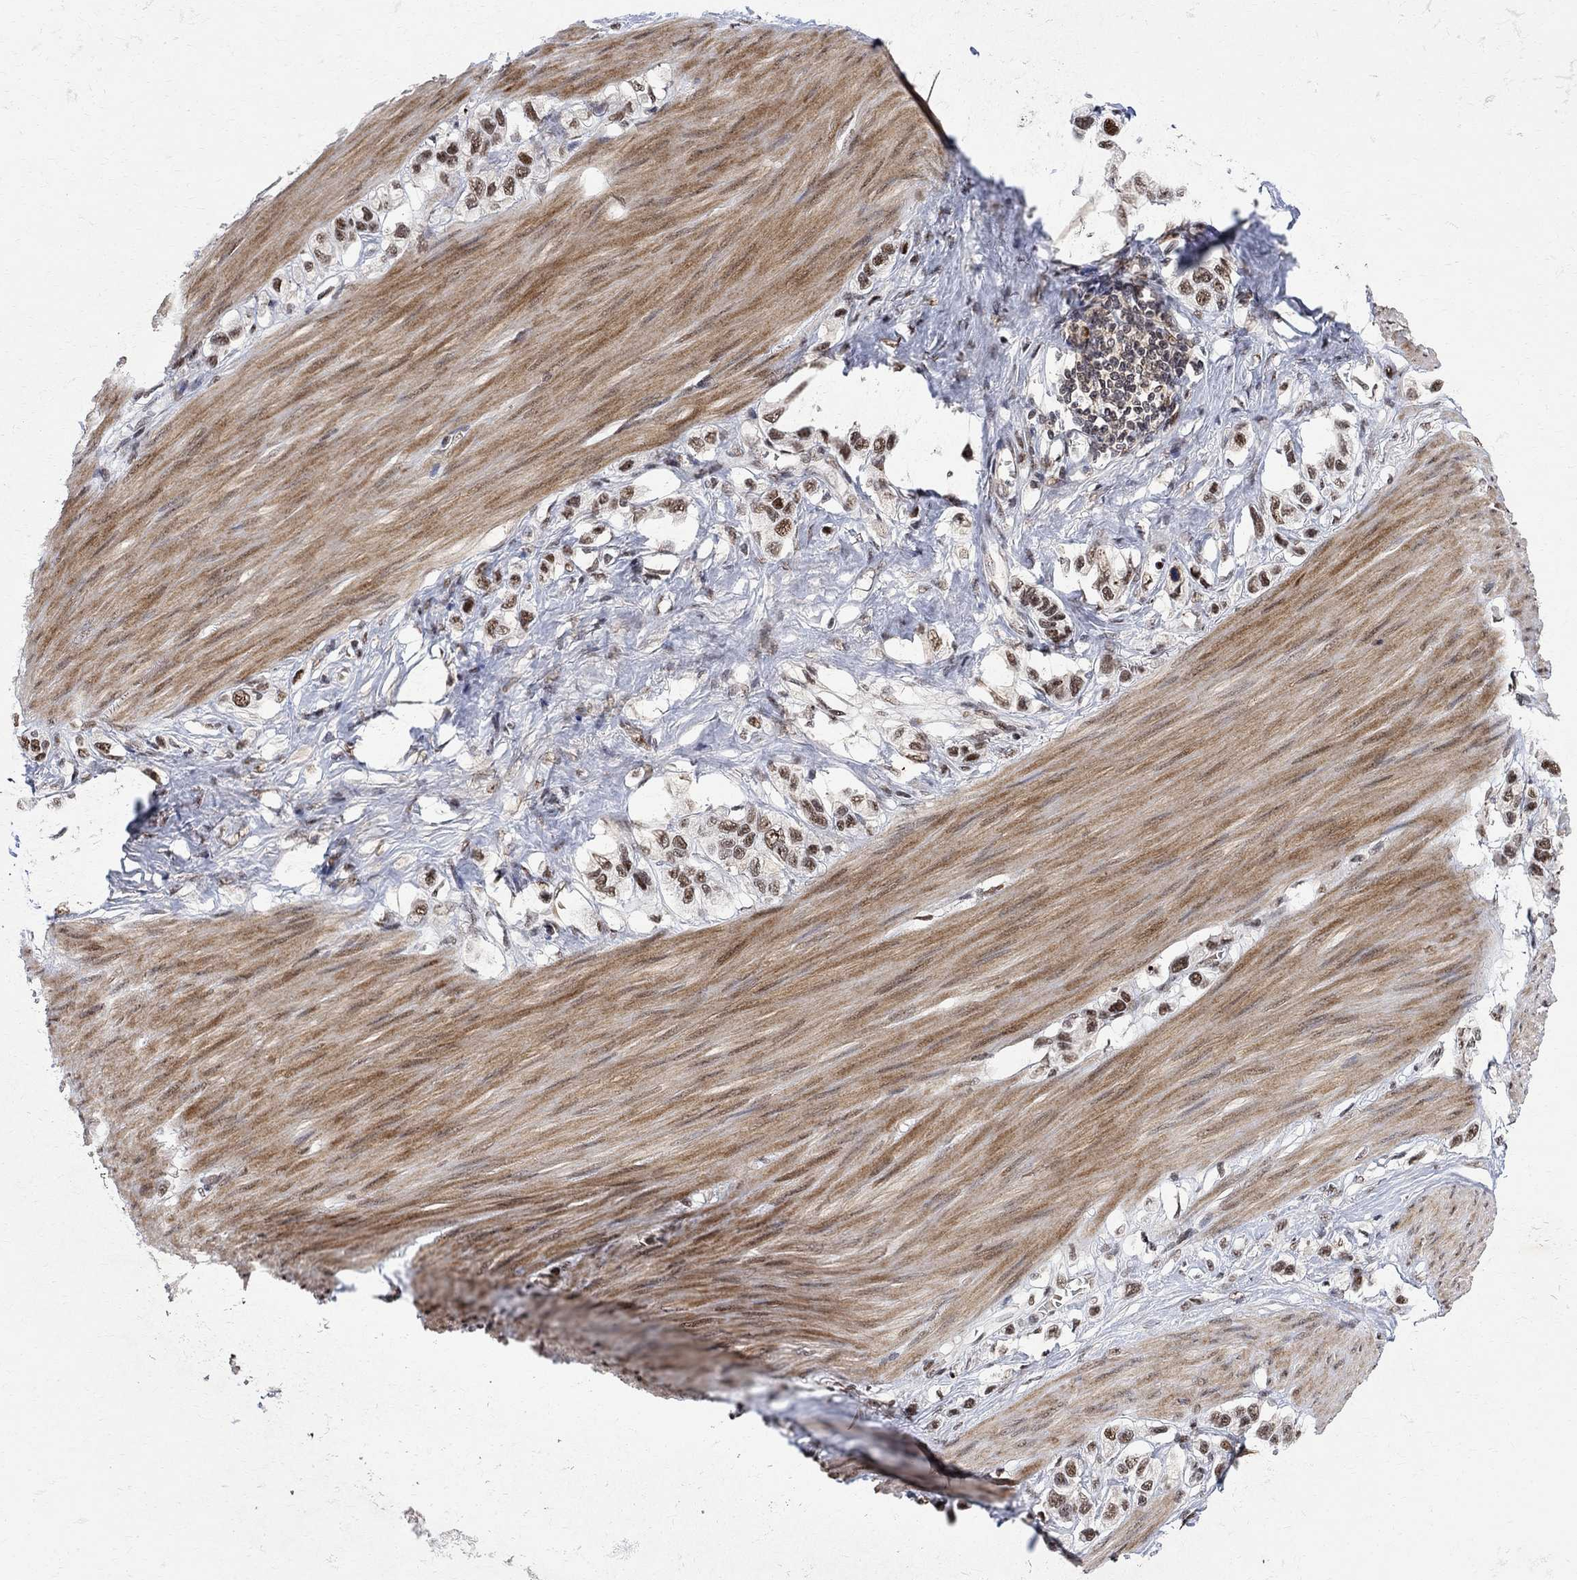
{"staining": {"intensity": "moderate", "quantity": ">75%", "location": "nuclear"}, "tissue": "stomach cancer", "cell_type": "Tumor cells", "image_type": "cancer", "snomed": [{"axis": "morphology", "description": "Normal tissue, NOS"}, {"axis": "morphology", "description": "Adenocarcinoma, NOS"}, {"axis": "morphology", "description": "Adenocarcinoma, High grade"}, {"axis": "topography", "description": "Stomach, upper"}, {"axis": "topography", "description": "Stomach"}], "caption": "Protein expression analysis of stomach high-grade adenocarcinoma exhibits moderate nuclear staining in approximately >75% of tumor cells.", "gene": "E4F1", "patient": {"sex": "female", "age": 65}}